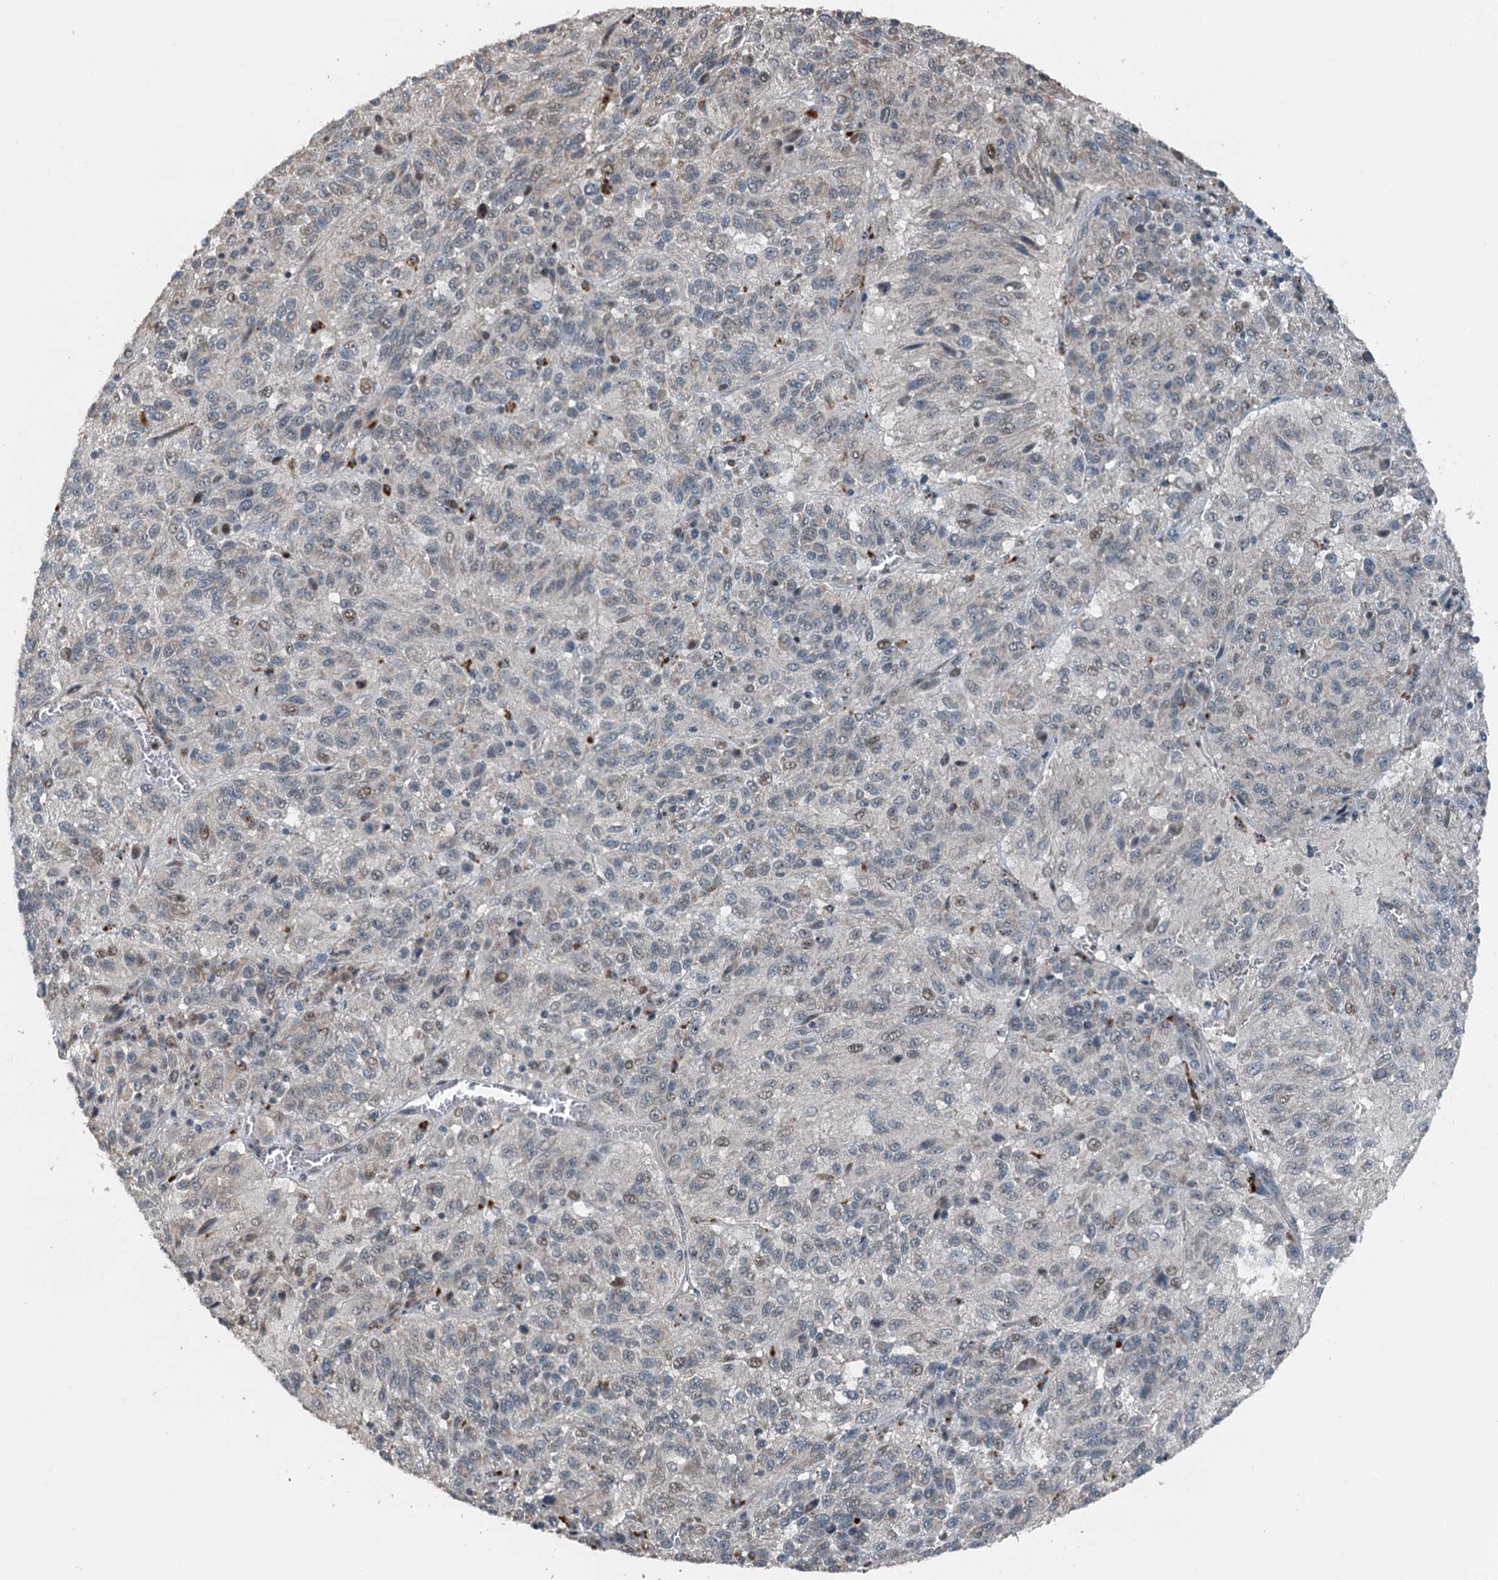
{"staining": {"intensity": "weak", "quantity": "<25%", "location": "nuclear"}, "tissue": "melanoma", "cell_type": "Tumor cells", "image_type": "cancer", "snomed": [{"axis": "morphology", "description": "Malignant melanoma, Metastatic site"}, {"axis": "topography", "description": "Lung"}], "caption": "An image of malignant melanoma (metastatic site) stained for a protein displays no brown staining in tumor cells.", "gene": "BMERB1", "patient": {"sex": "male", "age": 64}}